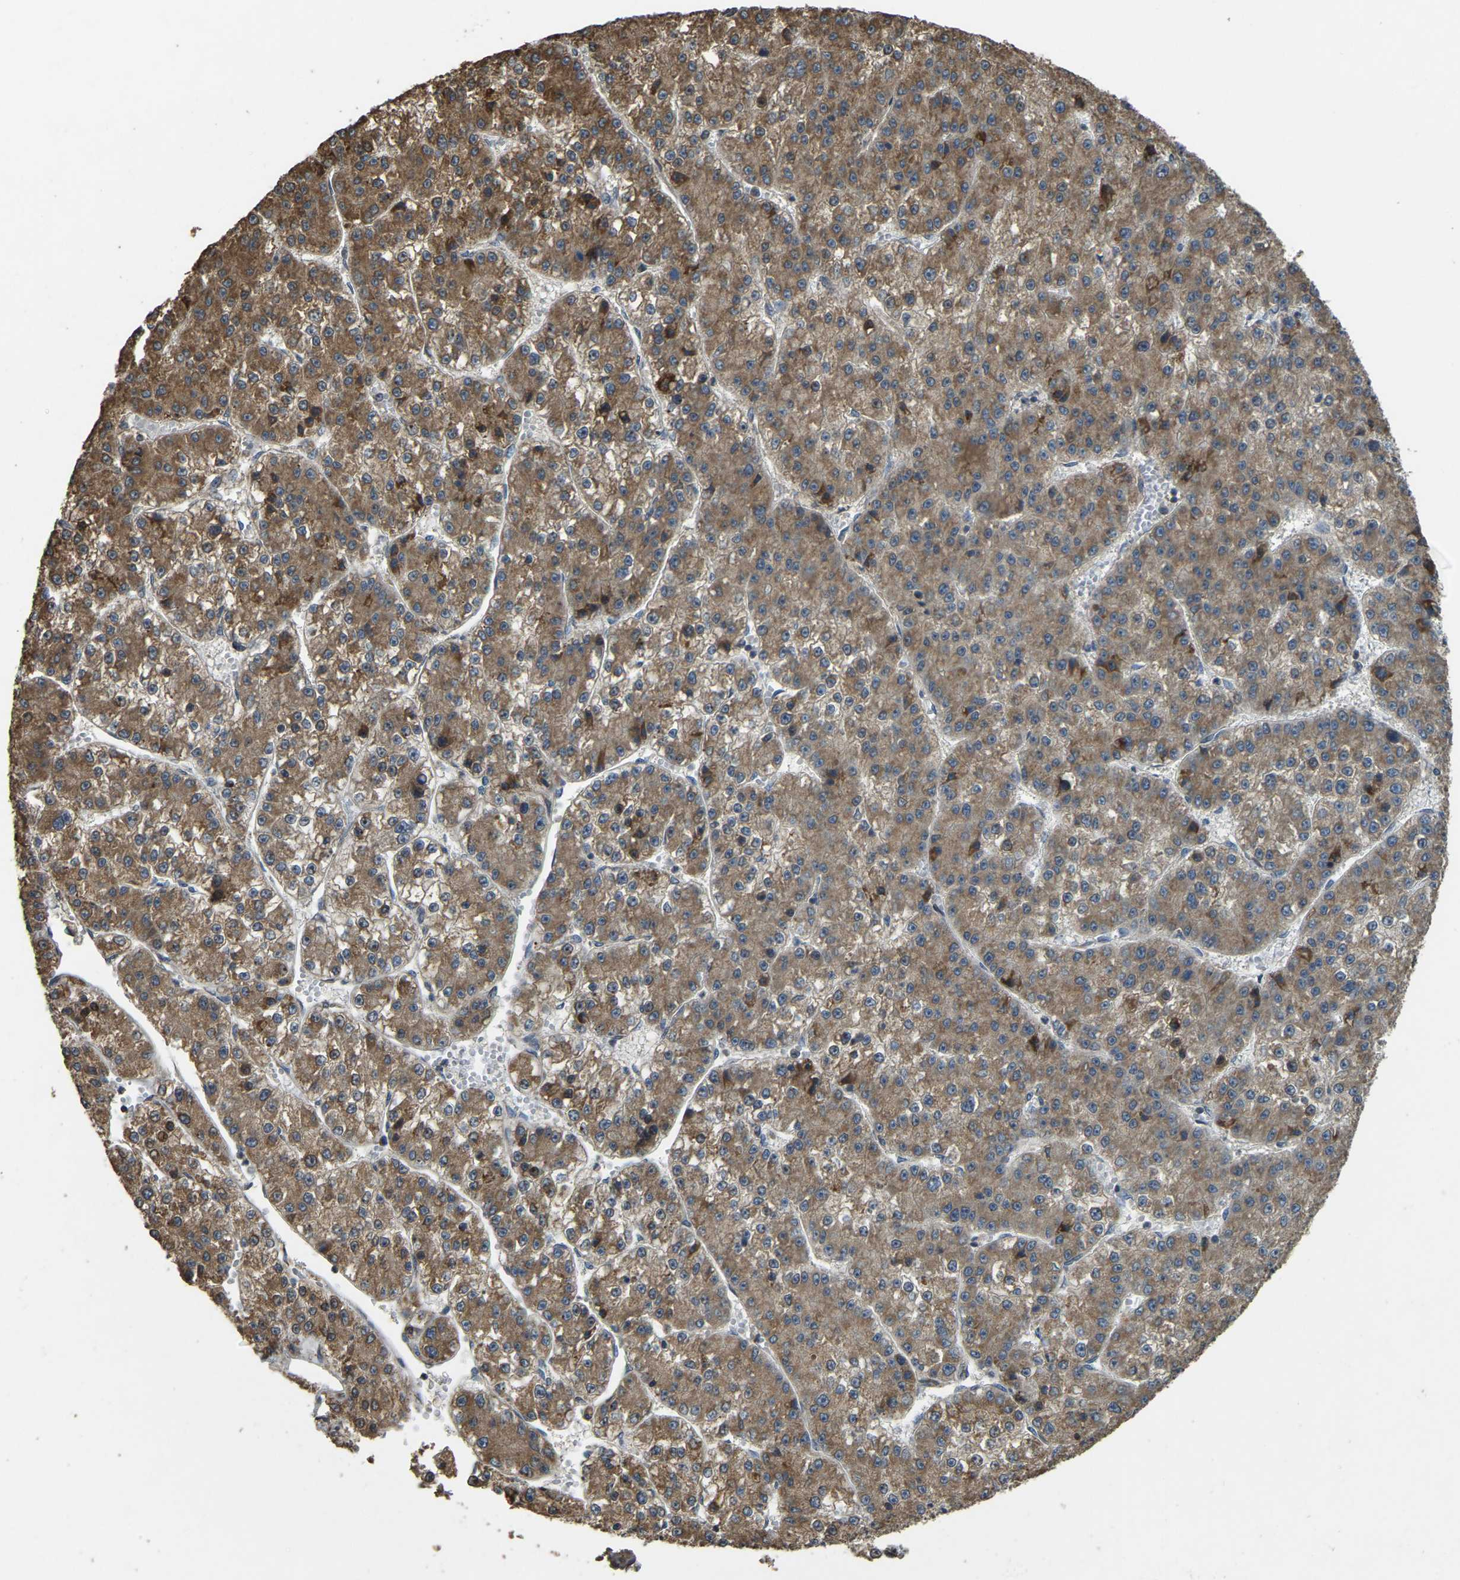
{"staining": {"intensity": "moderate", "quantity": ">75%", "location": "cytoplasmic/membranous"}, "tissue": "liver cancer", "cell_type": "Tumor cells", "image_type": "cancer", "snomed": [{"axis": "morphology", "description": "Carcinoma, Hepatocellular, NOS"}, {"axis": "topography", "description": "Liver"}], "caption": "A brown stain shows moderate cytoplasmic/membranous positivity of a protein in hepatocellular carcinoma (liver) tumor cells. The staining is performed using DAB brown chromogen to label protein expression. The nuclei are counter-stained blue using hematoxylin.", "gene": "GNG2", "patient": {"sex": "female", "age": 73}}